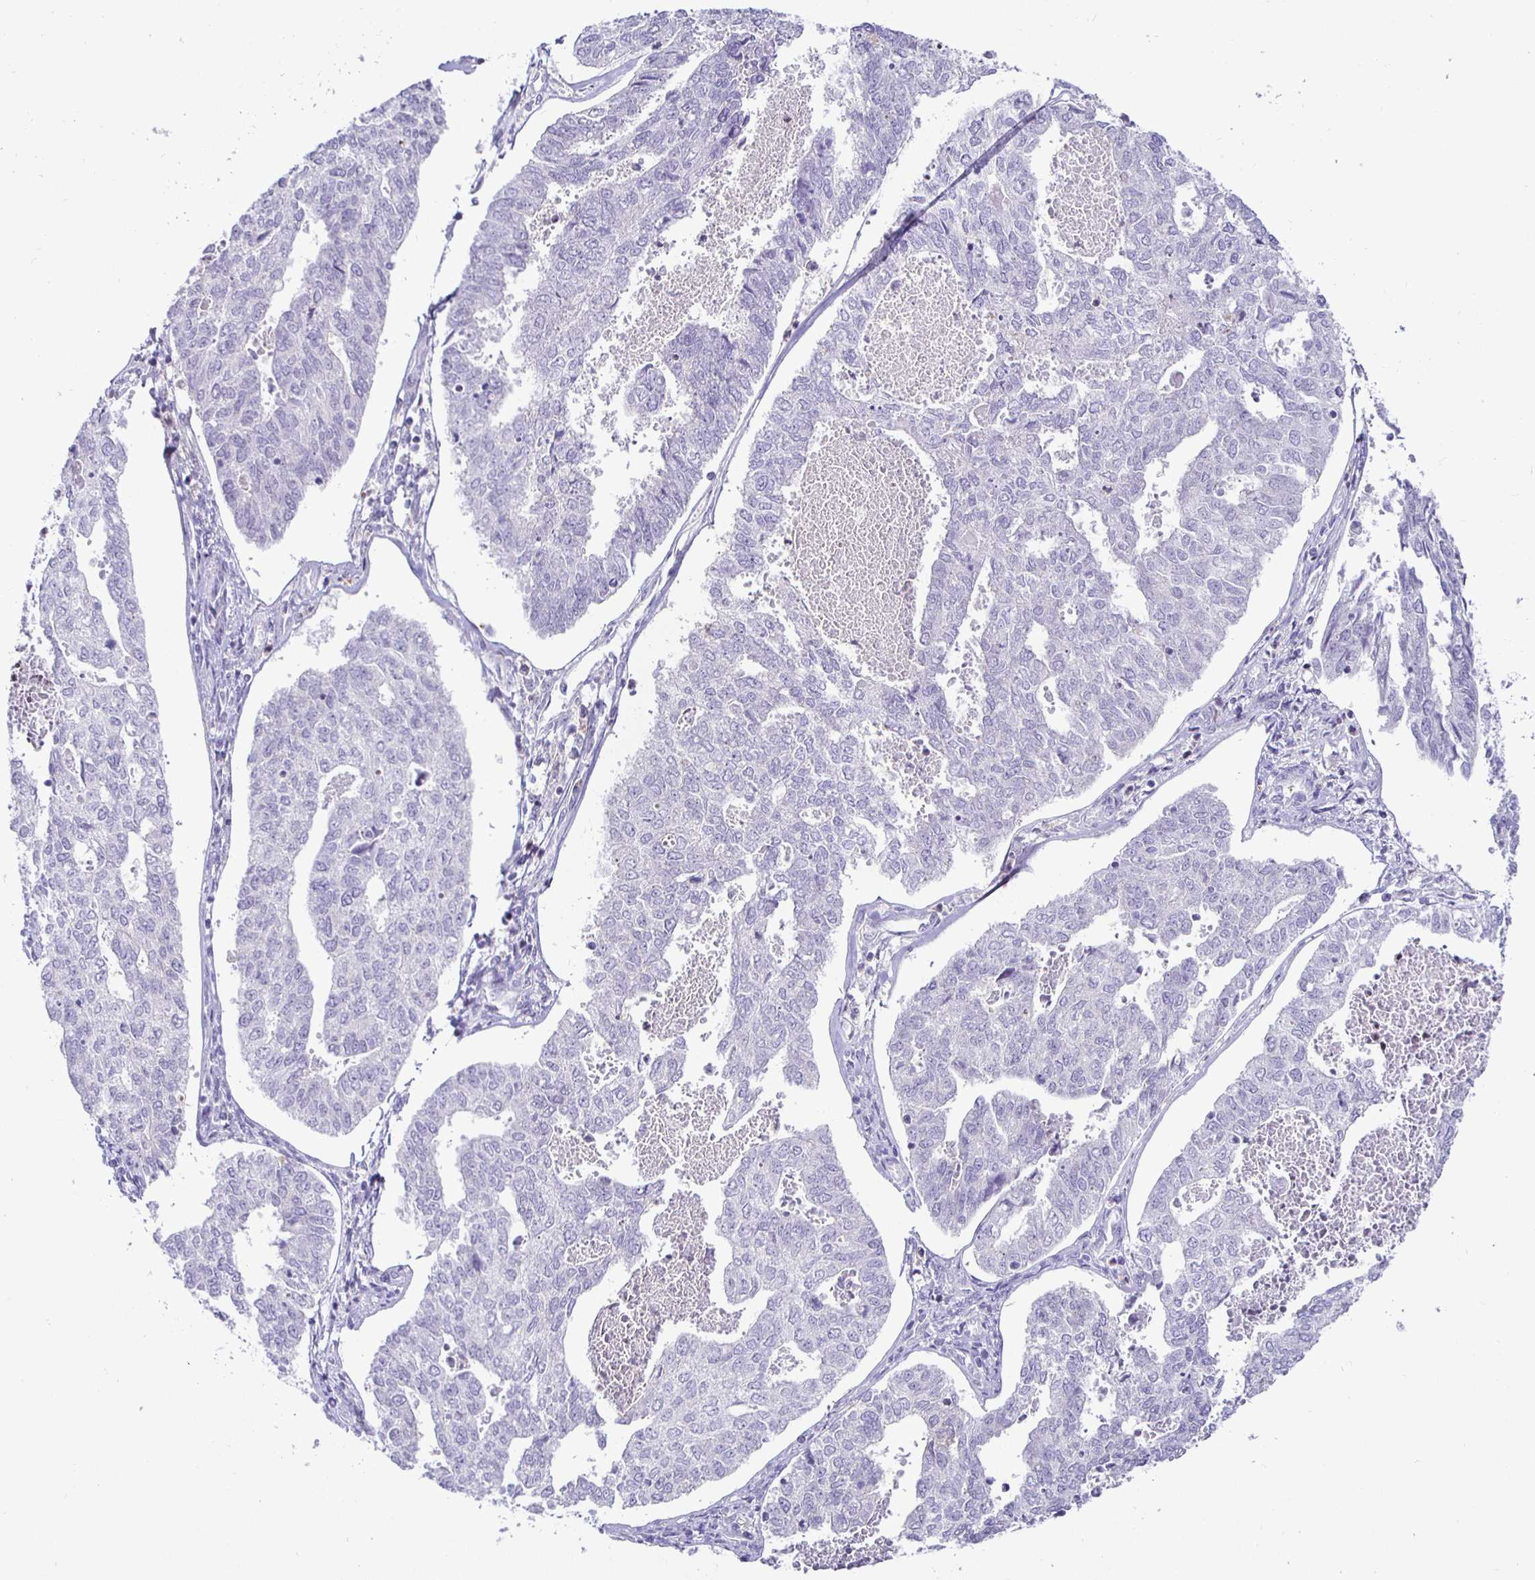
{"staining": {"intensity": "negative", "quantity": "none", "location": "none"}, "tissue": "endometrial cancer", "cell_type": "Tumor cells", "image_type": "cancer", "snomed": [{"axis": "morphology", "description": "Adenocarcinoma, NOS"}, {"axis": "topography", "description": "Endometrium"}], "caption": "This is a image of immunohistochemistry staining of endometrial adenocarcinoma, which shows no positivity in tumor cells. (DAB immunohistochemistry visualized using brightfield microscopy, high magnification).", "gene": "SIRPA", "patient": {"sex": "female", "age": 73}}